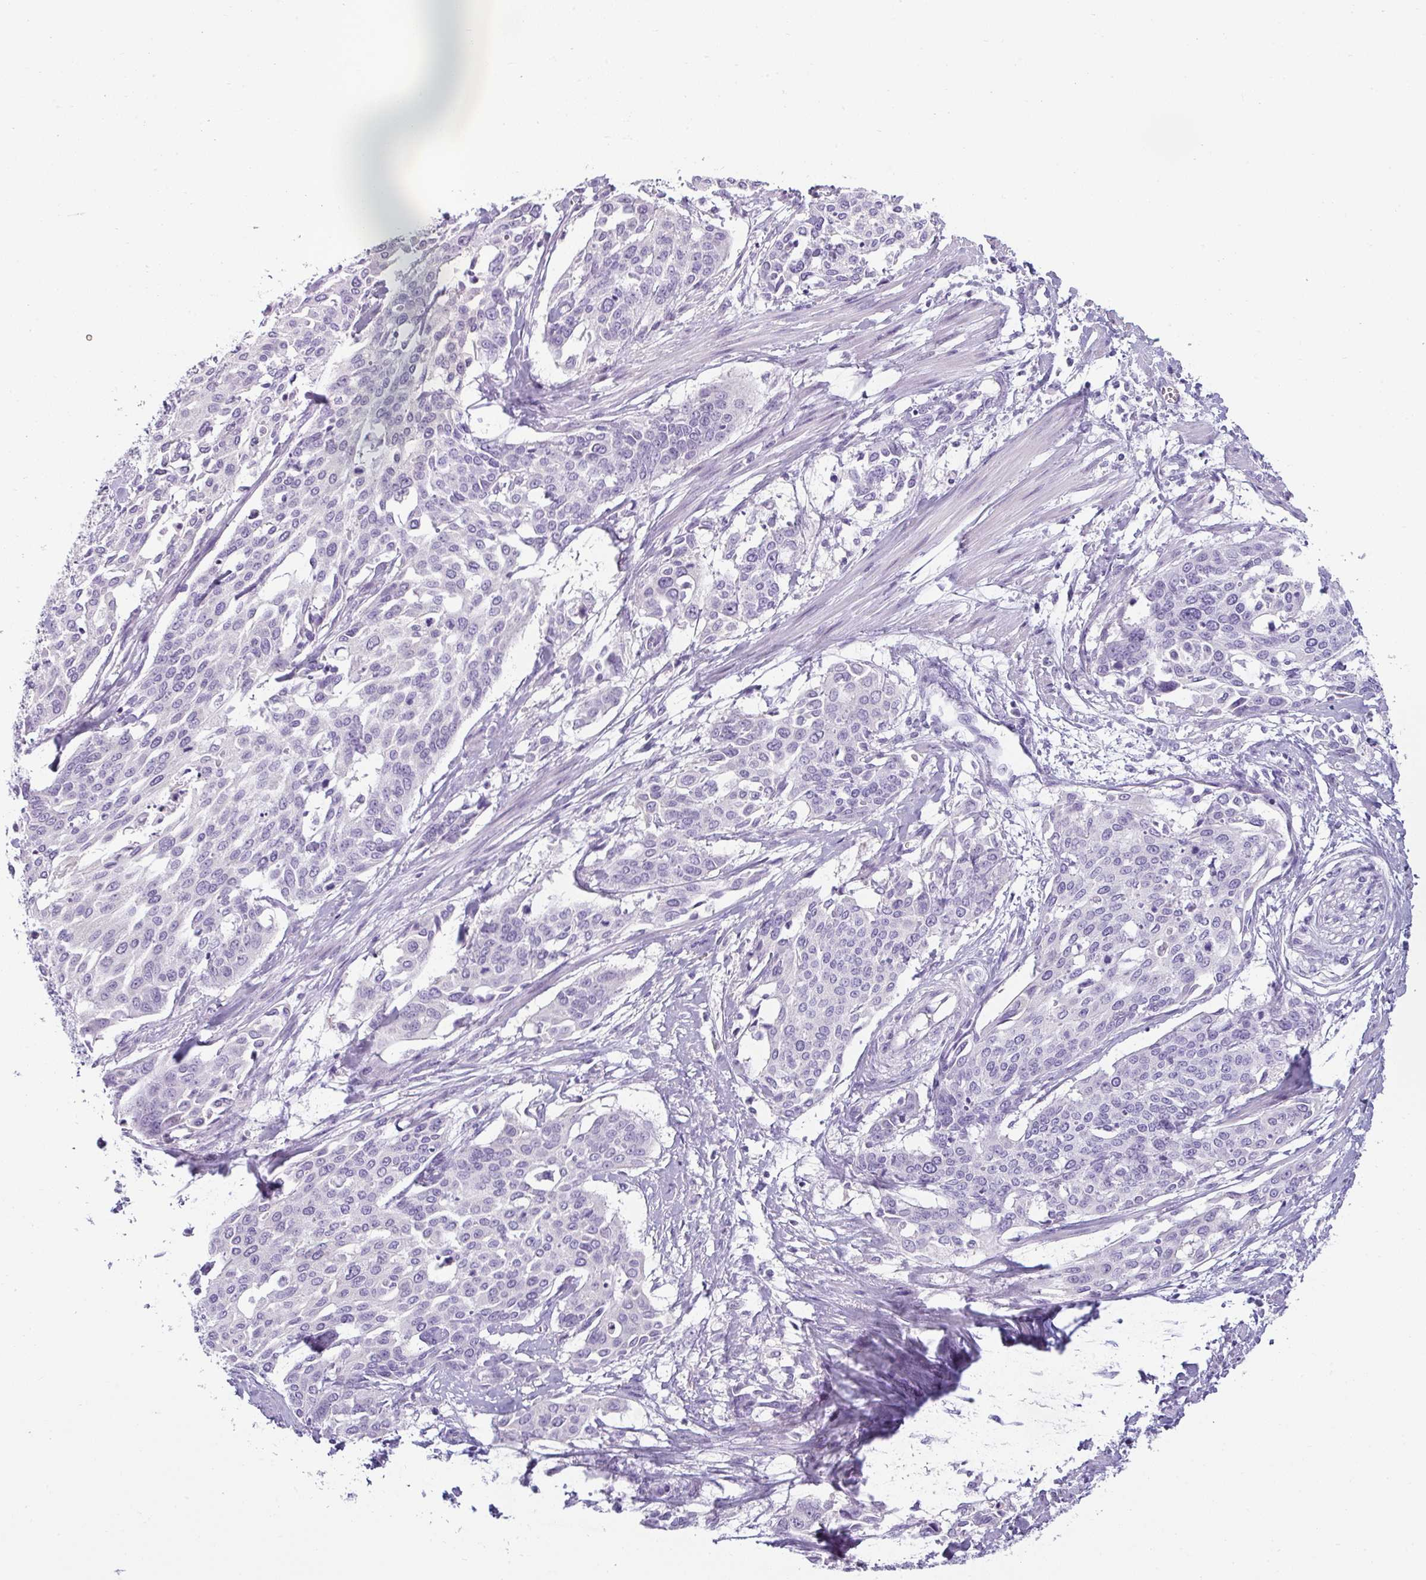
{"staining": {"intensity": "negative", "quantity": "none", "location": "none"}, "tissue": "cervical cancer", "cell_type": "Tumor cells", "image_type": "cancer", "snomed": [{"axis": "morphology", "description": "Squamous cell carcinoma, NOS"}, {"axis": "topography", "description": "Cervix"}], "caption": "IHC of squamous cell carcinoma (cervical) demonstrates no staining in tumor cells. The staining was performed using DAB to visualize the protein expression in brown, while the nuclei were stained in blue with hematoxylin (Magnification: 20x).", "gene": "VCY1B", "patient": {"sex": "female", "age": 44}}